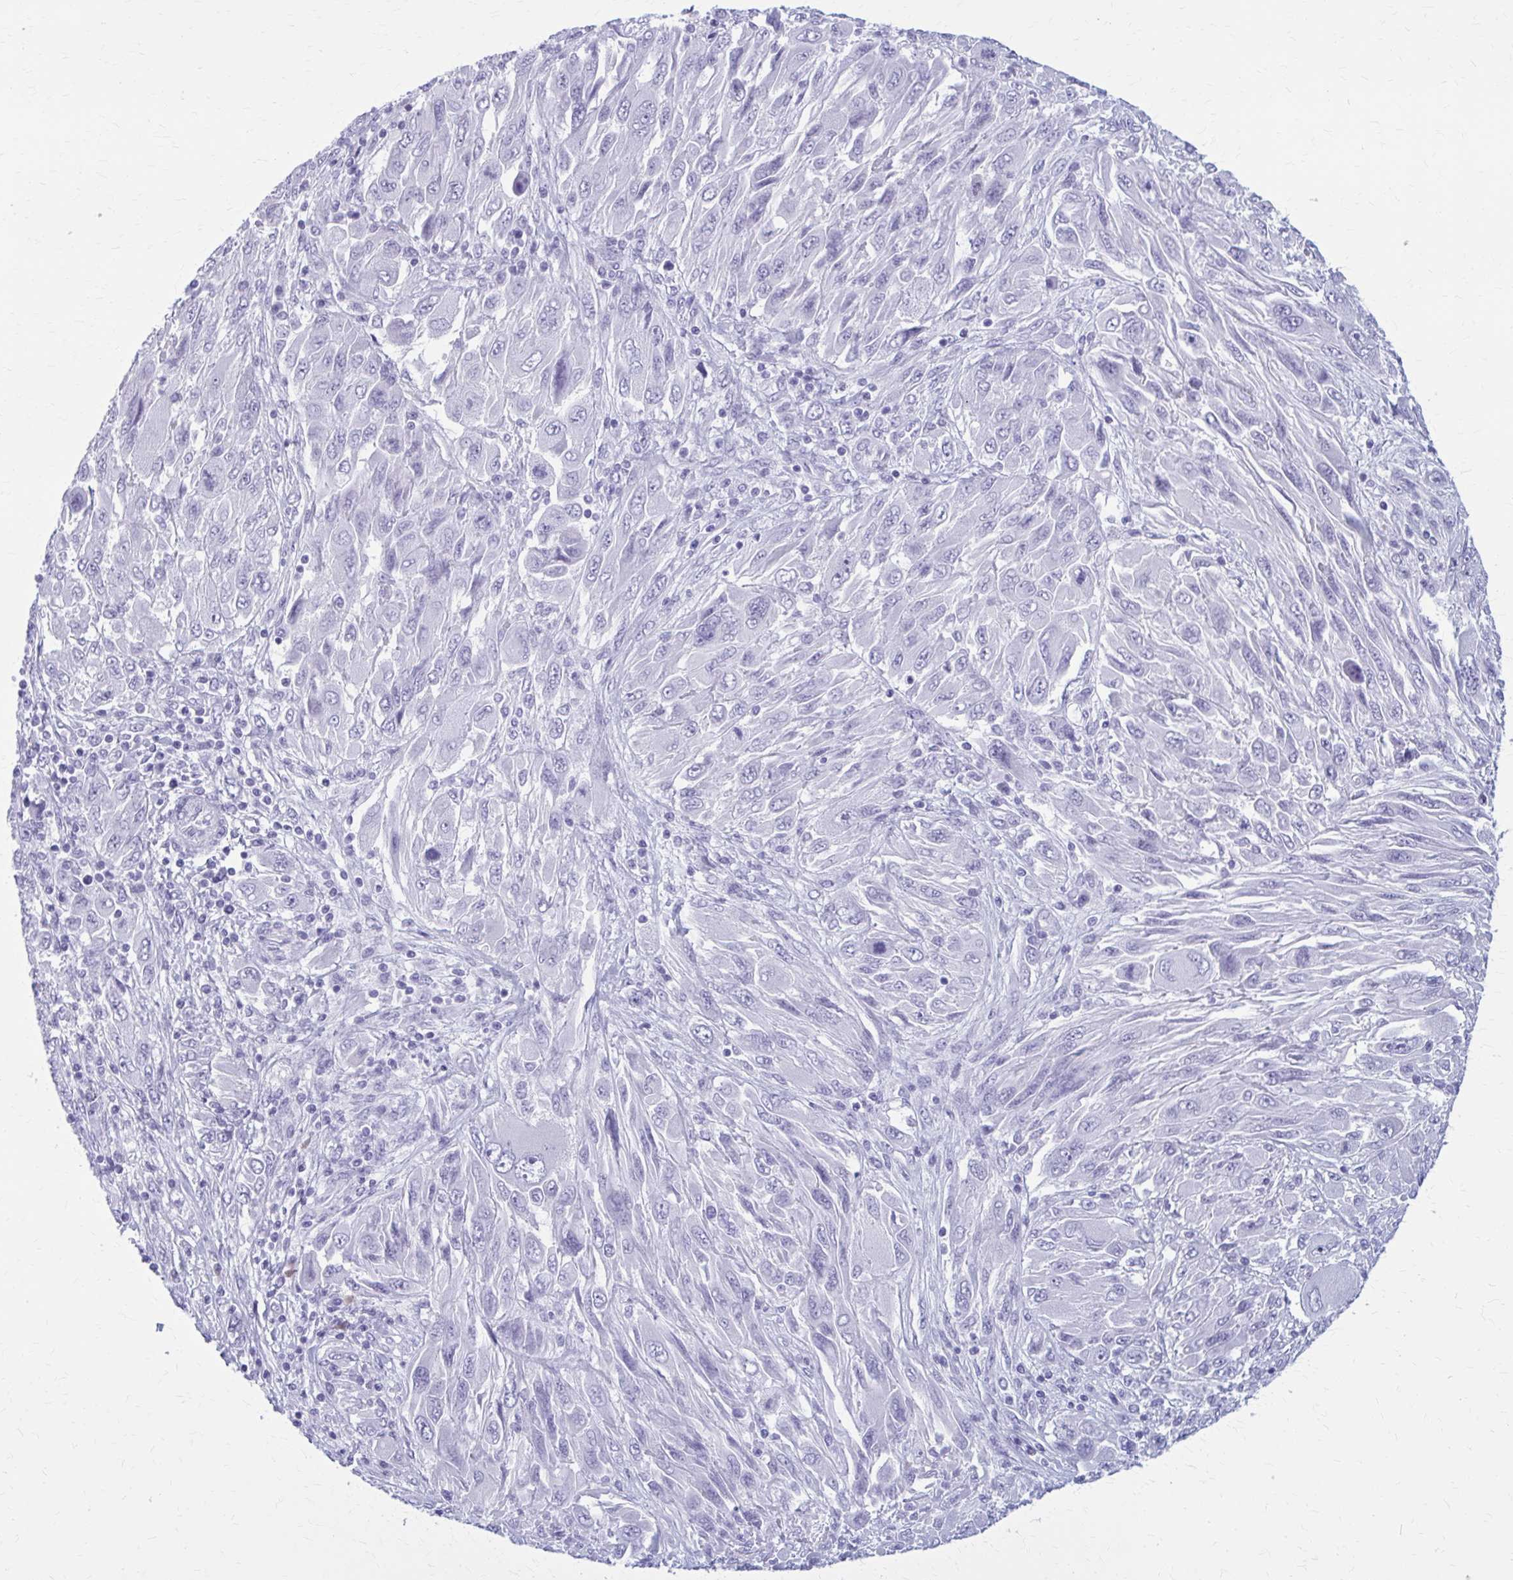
{"staining": {"intensity": "negative", "quantity": "none", "location": "none"}, "tissue": "melanoma", "cell_type": "Tumor cells", "image_type": "cancer", "snomed": [{"axis": "morphology", "description": "Malignant melanoma, NOS"}, {"axis": "topography", "description": "Skin"}], "caption": "Tumor cells show no significant expression in malignant melanoma.", "gene": "ZDHHC7", "patient": {"sex": "female", "age": 91}}